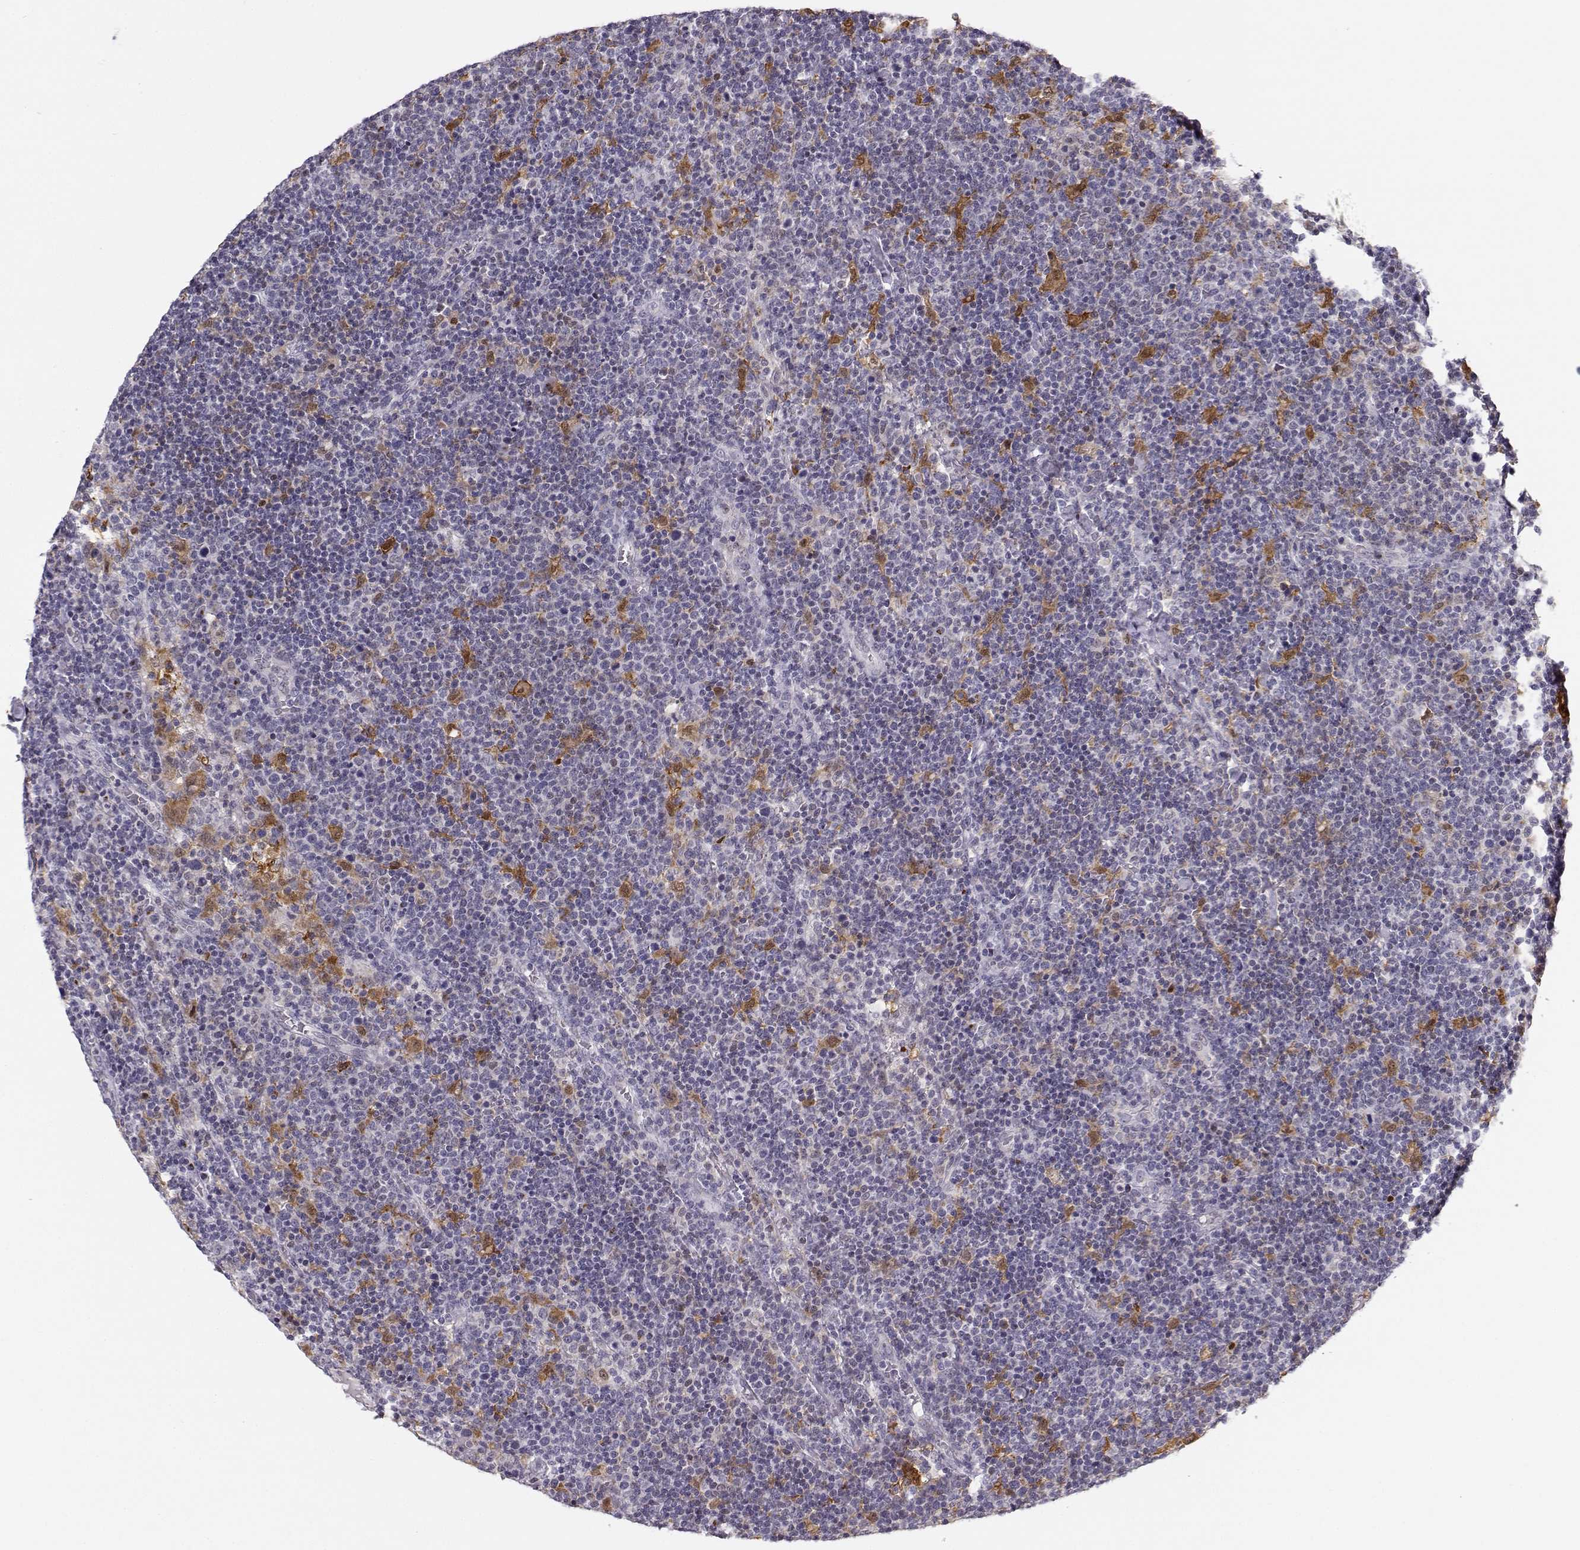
{"staining": {"intensity": "negative", "quantity": "none", "location": "none"}, "tissue": "lymphoma", "cell_type": "Tumor cells", "image_type": "cancer", "snomed": [{"axis": "morphology", "description": "Malignant lymphoma, non-Hodgkin's type, High grade"}, {"axis": "topography", "description": "Lymph node"}], "caption": "Malignant lymphoma, non-Hodgkin's type (high-grade) stained for a protein using immunohistochemistry exhibits no positivity tumor cells.", "gene": "HTR7", "patient": {"sex": "male", "age": 61}}